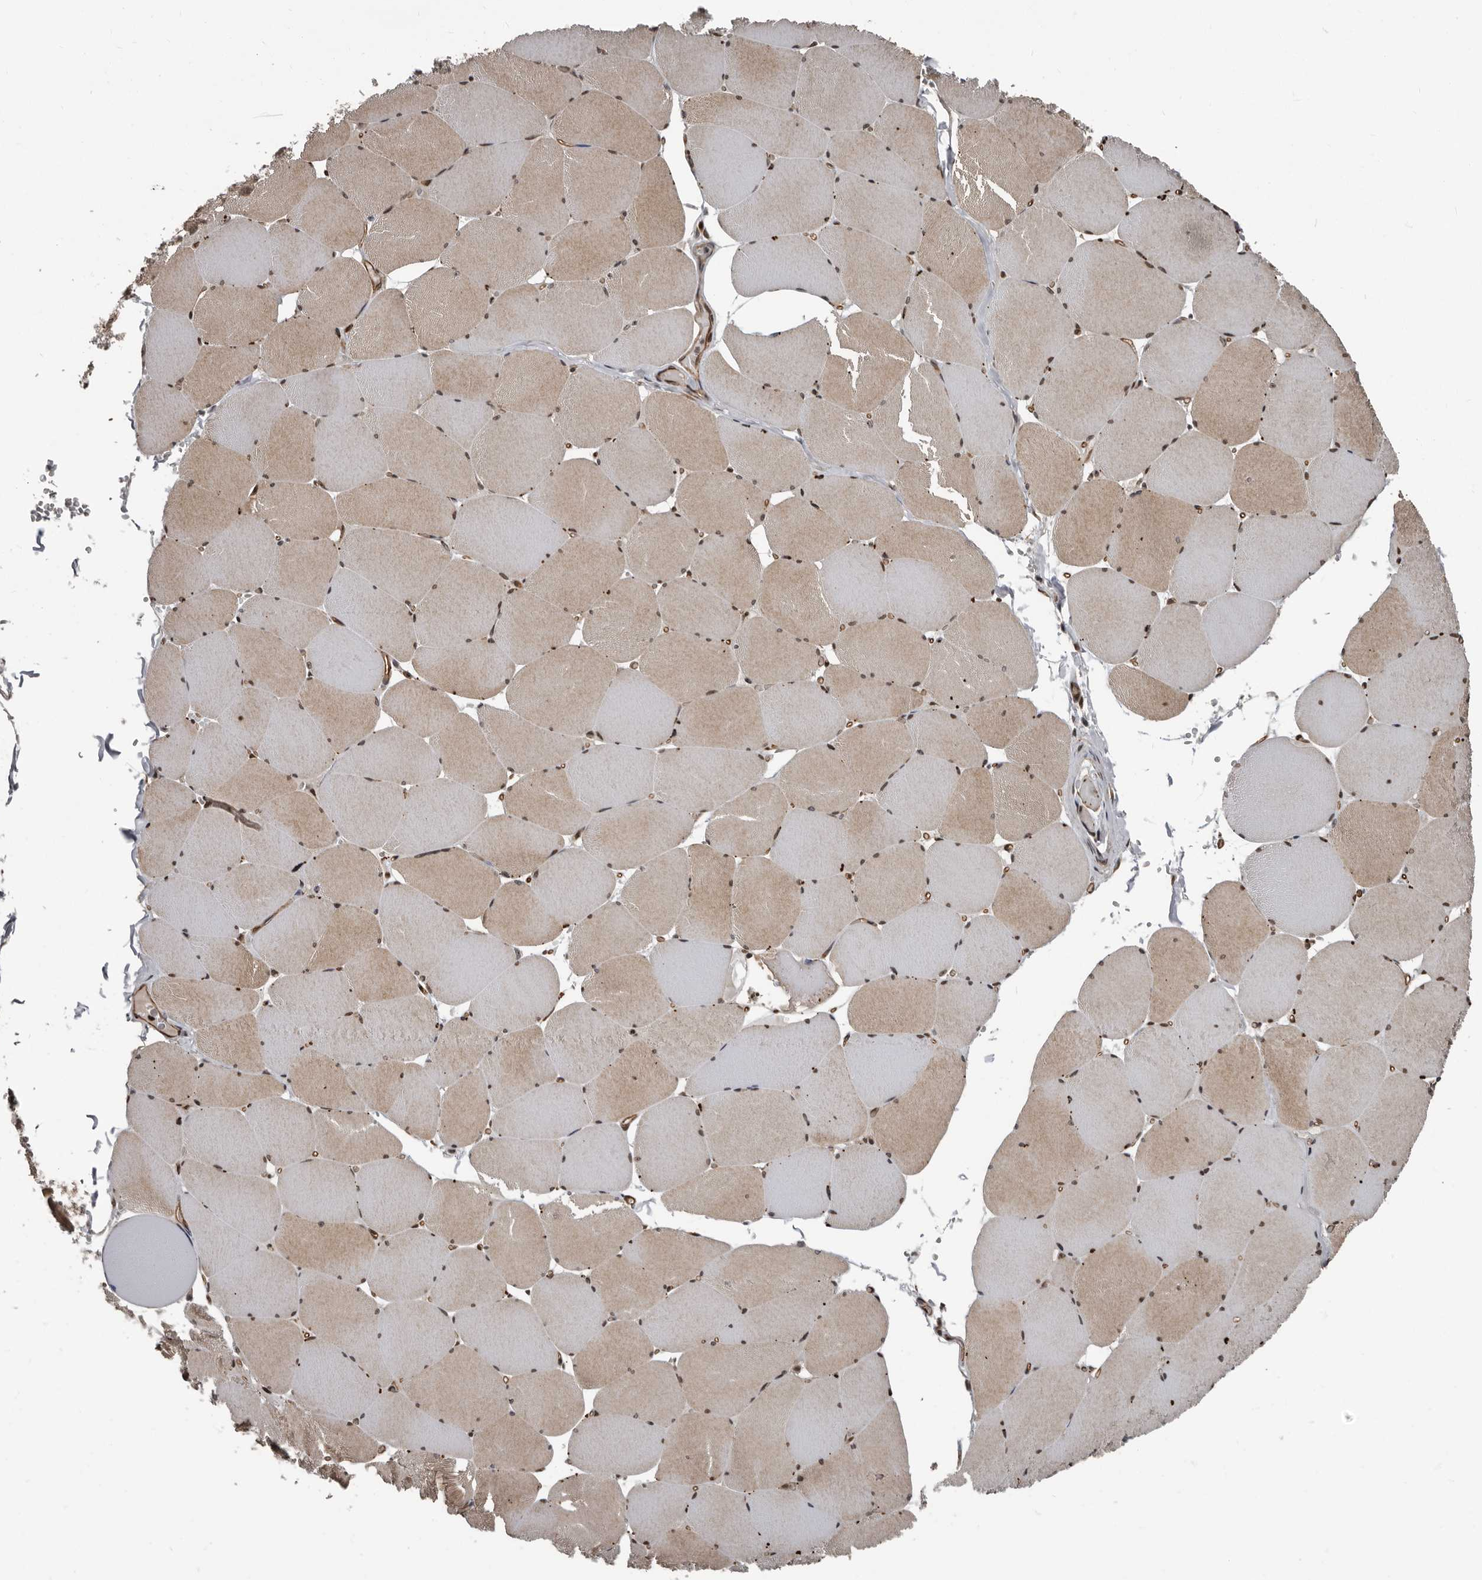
{"staining": {"intensity": "moderate", "quantity": "25%-75%", "location": "cytoplasmic/membranous,nuclear"}, "tissue": "skeletal muscle", "cell_type": "Myocytes", "image_type": "normal", "snomed": [{"axis": "morphology", "description": "Normal tissue, NOS"}, {"axis": "topography", "description": "Skeletal muscle"}, {"axis": "topography", "description": "Head-Neck"}], "caption": "High-magnification brightfield microscopy of normal skeletal muscle stained with DAB (3,3'-diaminobenzidine) (brown) and counterstained with hematoxylin (blue). myocytes exhibit moderate cytoplasmic/membranous,nuclear staining is appreciated in about25%-75% of cells. (brown staining indicates protein expression, while blue staining denotes nuclei).", "gene": "CHD1L", "patient": {"sex": "male", "age": 66}}